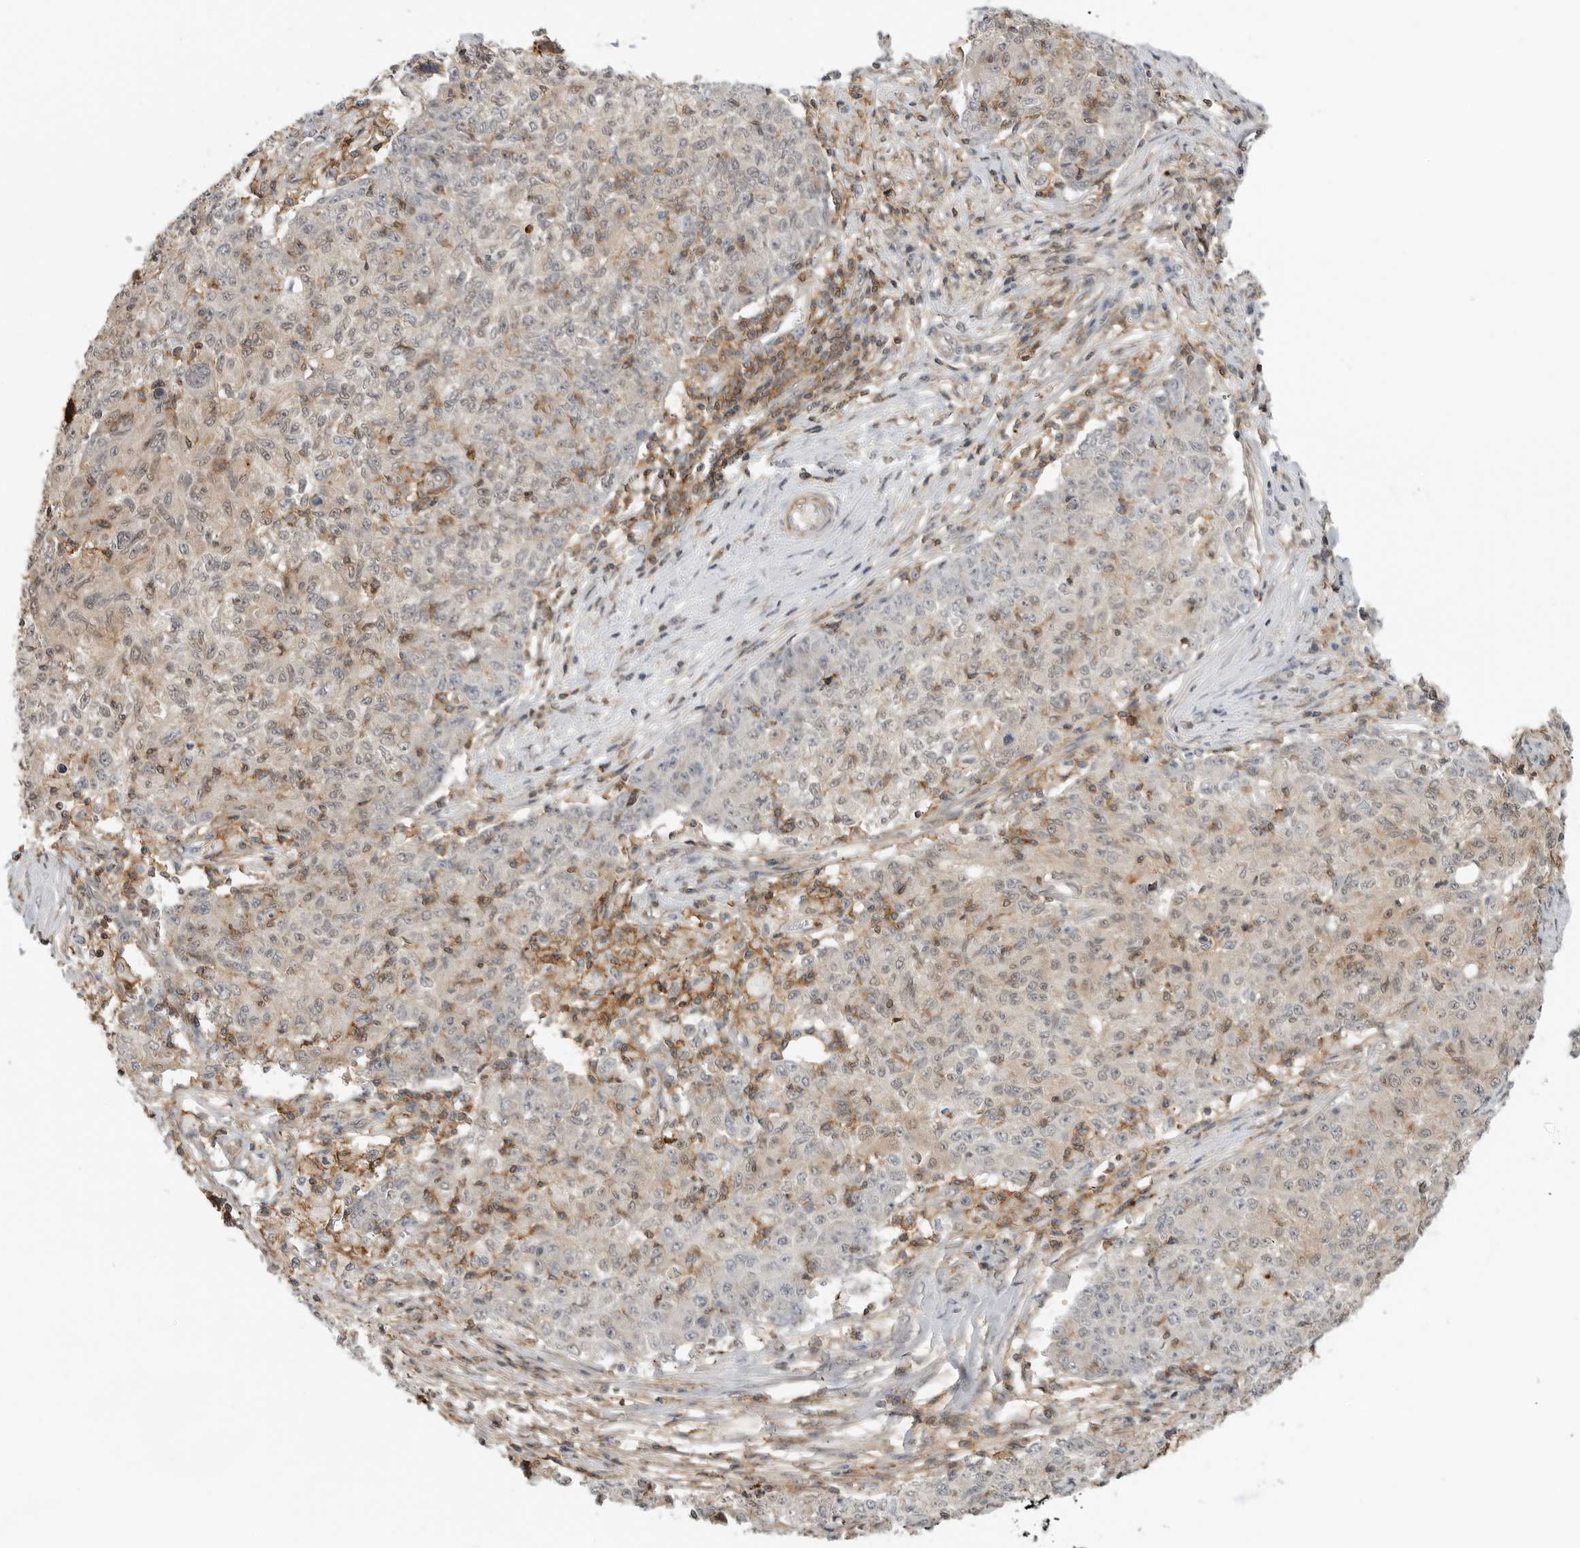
{"staining": {"intensity": "weak", "quantity": "25%-75%", "location": "cytoplasmic/membranous,nuclear"}, "tissue": "ovarian cancer", "cell_type": "Tumor cells", "image_type": "cancer", "snomed": [{"axis": "morphology", "description": "Carcinoma, endometroid"}, {"axis": "topography", "description": "Ovary"}], "caption": "About 25%-75% of tumor cells in endometroid carcinoma (ovarian) reveal weak cytoplasmic/membranous and nuclear protein expression as visualized by brown immunohistochemical staining.", "gene": "ANXA11", "patient": {"sex": "female", "age": 42}}